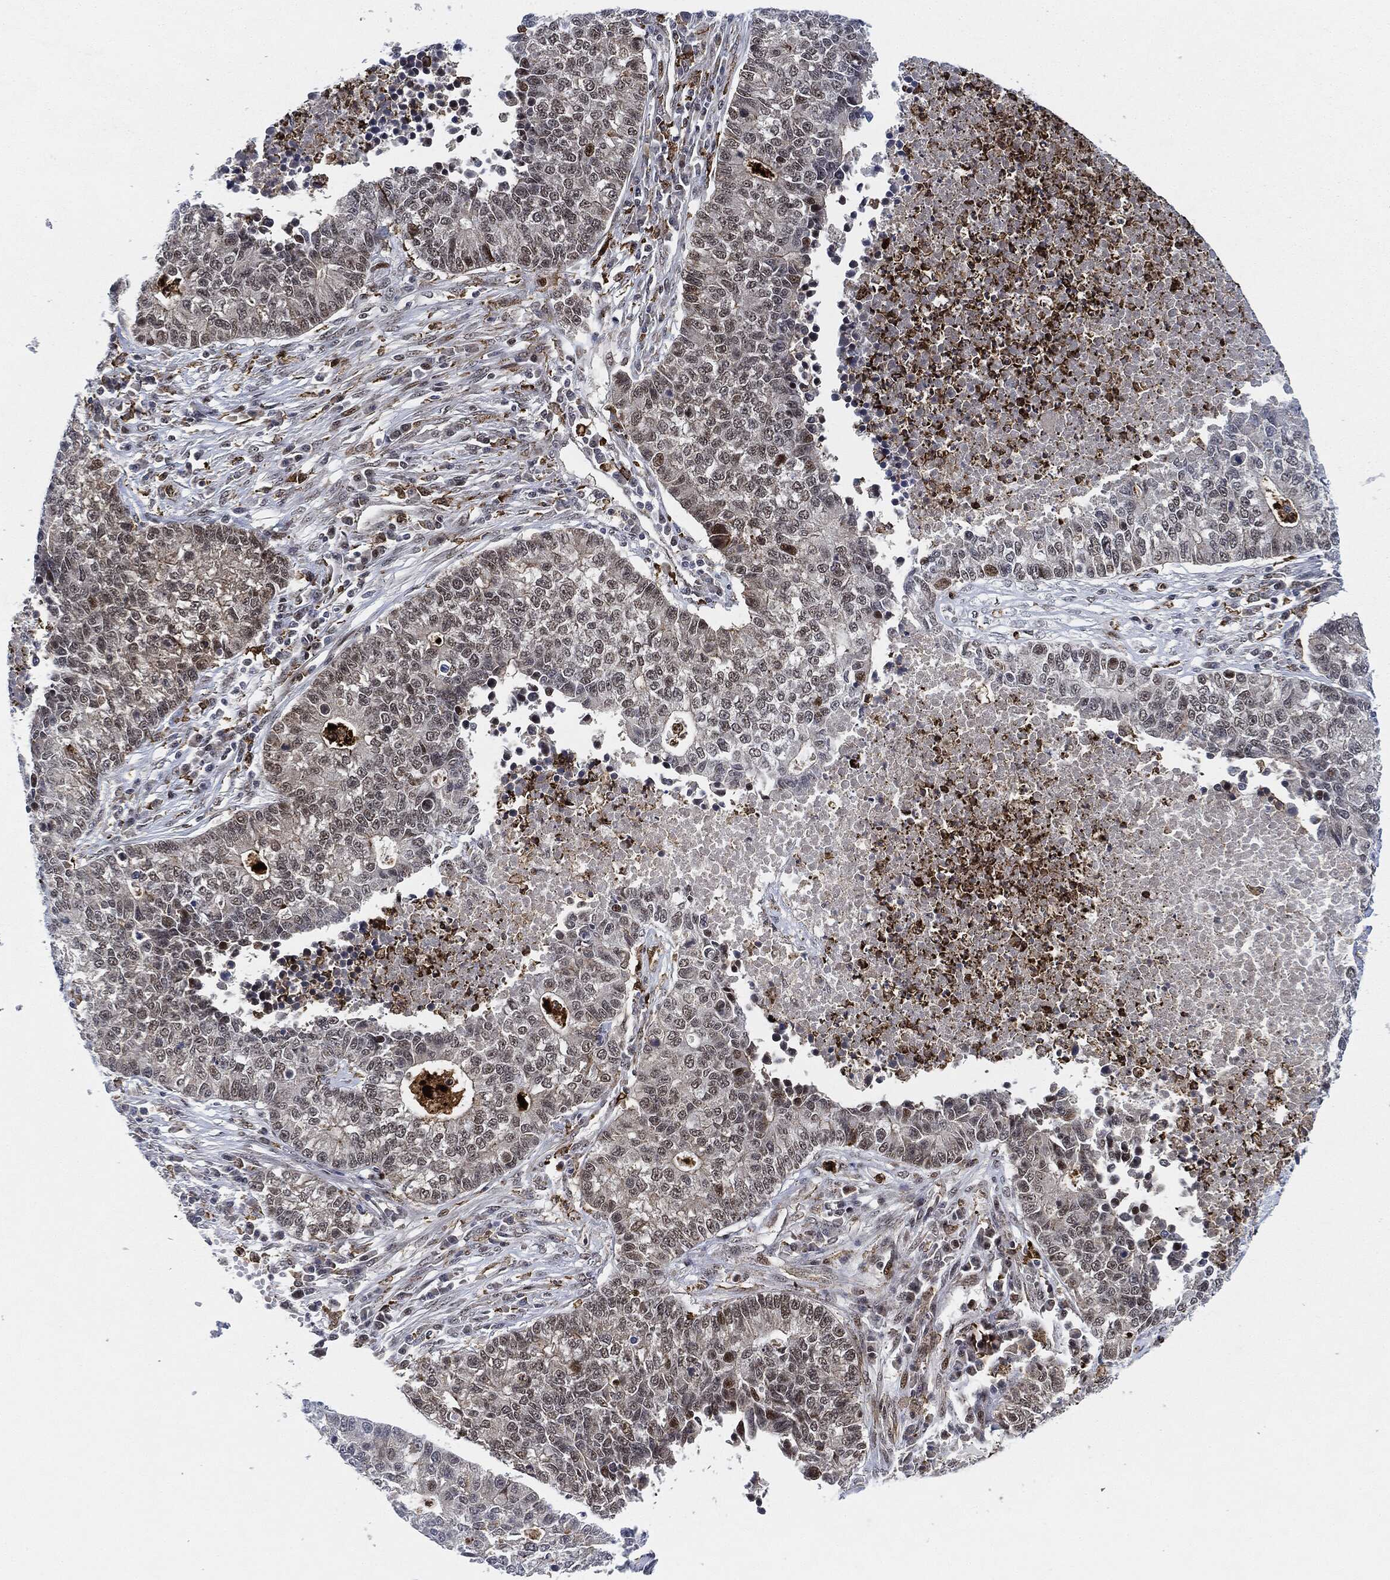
{"staining": {"intensity": "weak", "quantity": "<25%", "location": "nuclear"}, "tissue": "lung cancer", "cell_type": "Tumor cells", "image_type": "cancer", "snomed": [{"axis": "morphology", "description": "Adenocarcinoma, NOS"}, {"axis": "topography", "description": "Lung"}], "caption": "Immunohistochemistry (IHC) image of neoplastic tissue: human lung cancer stained with DAB demonstrates no significant protein positivity in tumor cells. Brightfield microscopy of IHC stained with DAB (brown) and hematoxylin (blue), captured at high magnification.", "gene": "NANOS3", "patient": {"sex": "male", "age": 57}}